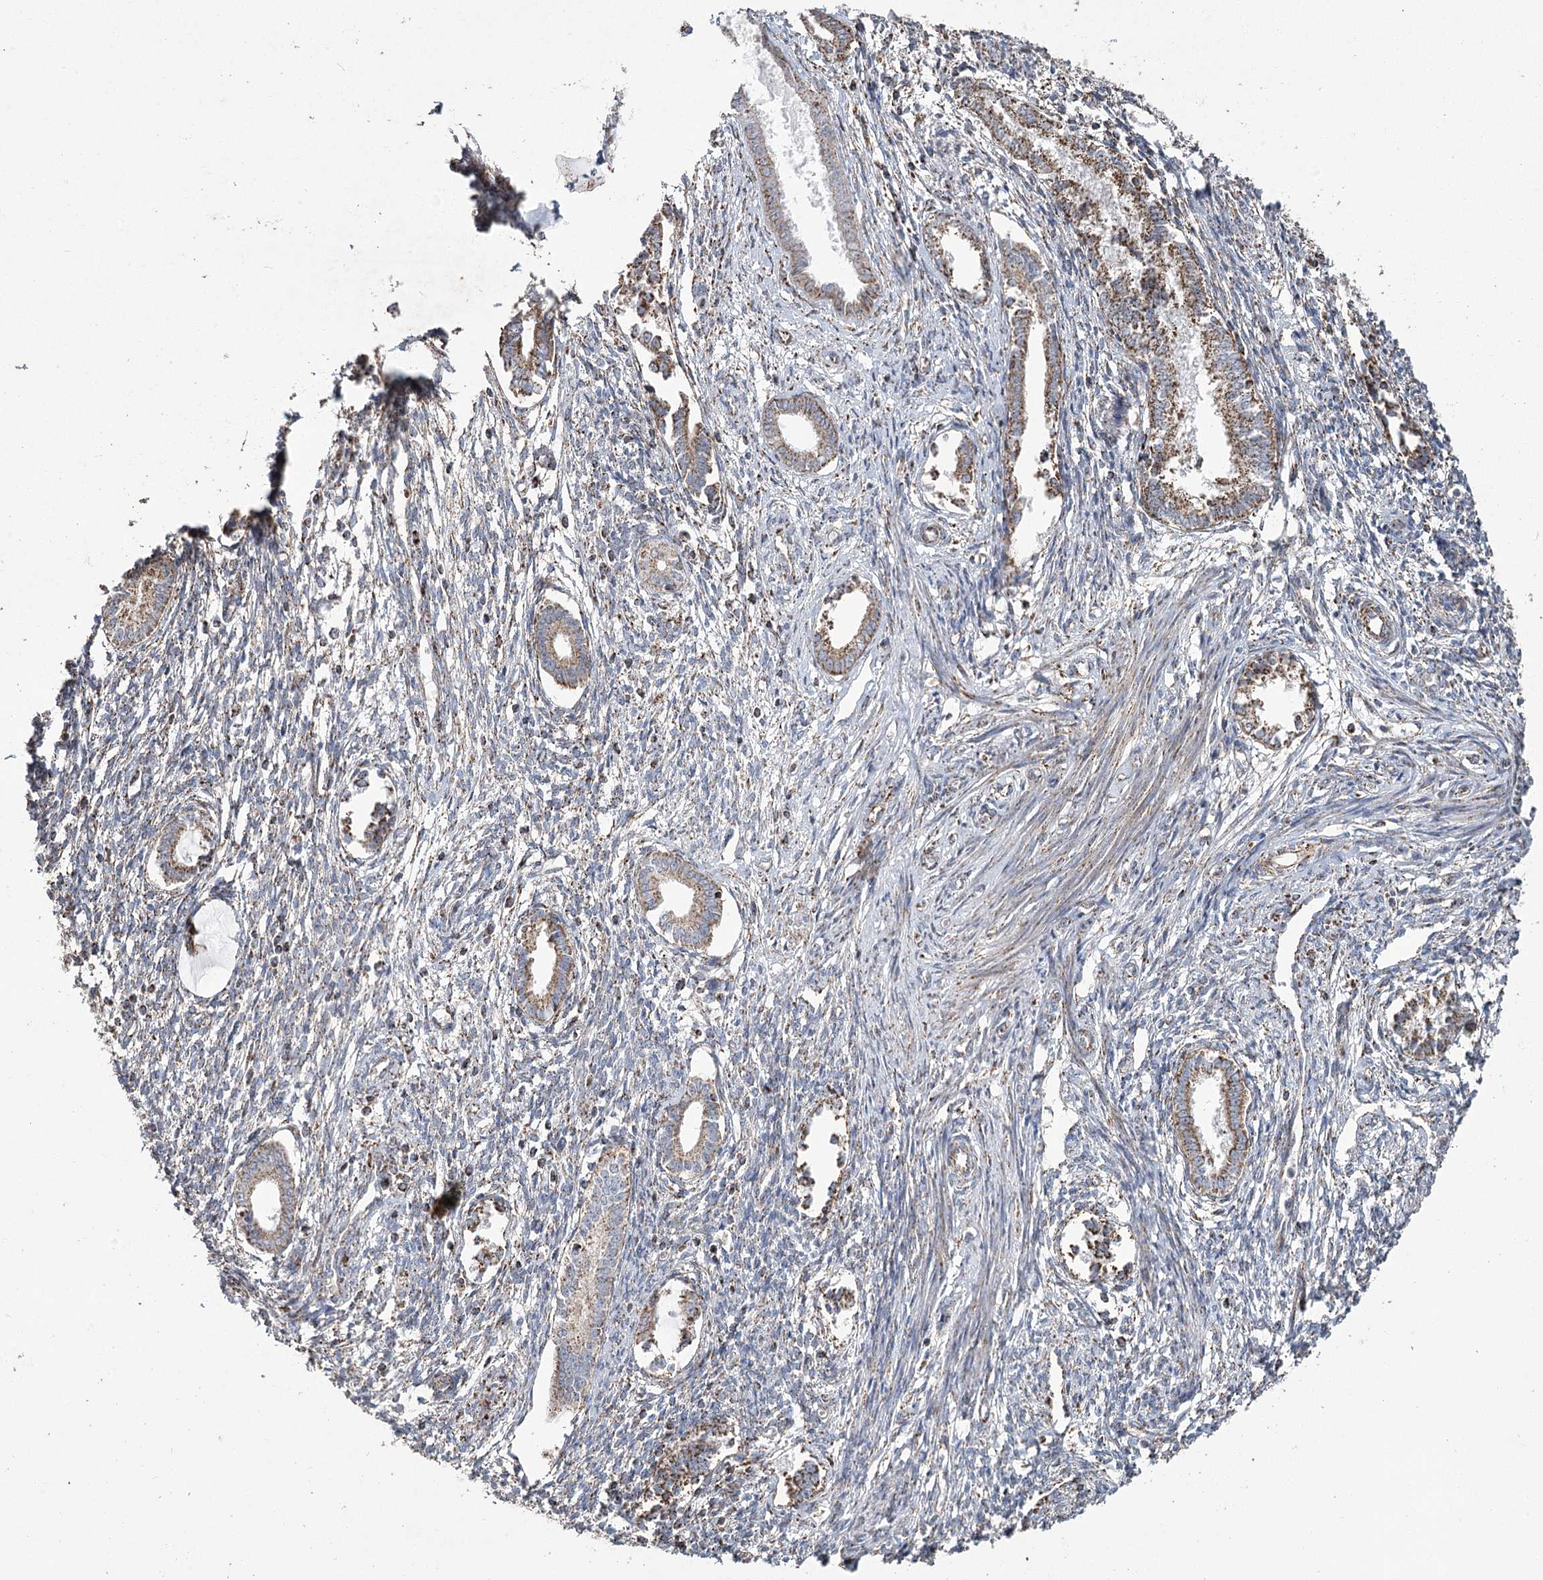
{"staining": {"intensity": "moderate", "quantity": "25%-75%", "location": "cytoplasmic/membranous"}, "tissue": "endometrium", "cell_type": "Cells in endometrial stroma", "image_type": "normal", "snomed": [{"axis": "morphology", "description": "Normal tissue, NOS"}, {"axis": "topography", "description": "Endometrium"}], "caption": "IHC of normal human endometrium demonstrates medium levels of moderate cytoplasmic/membranous expression in about 25%-75% of cells in endometrial stroma. (DAB (3,3'-diaminobenzidine) = brown stain, brightfield microscopy at high magnification).", "gene": "RANBP3L", "patient": {"sex": "female", "age": 56}}